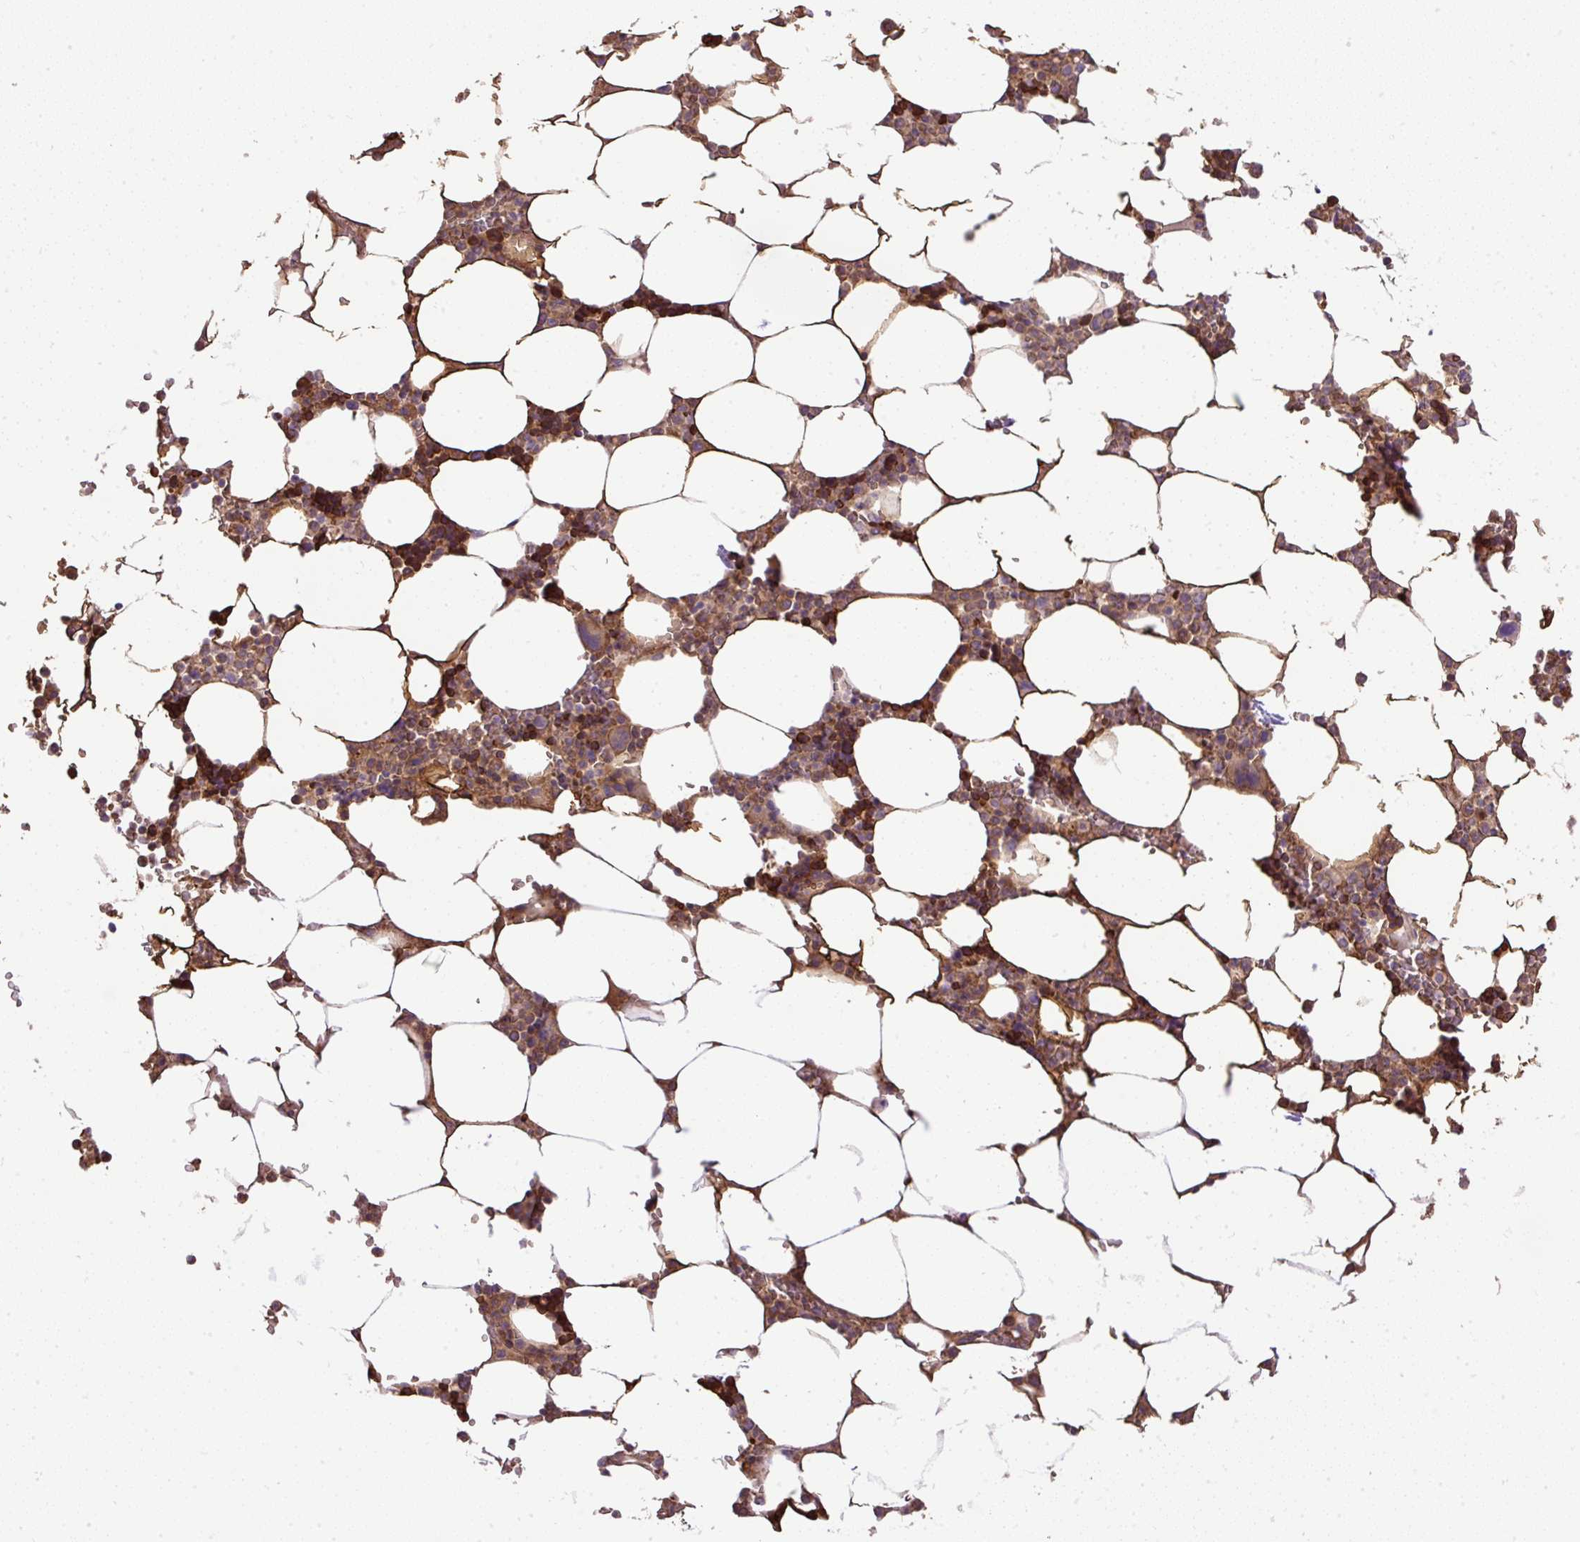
{"staining": {"intensity": "moderate", "quantity": ">75%", "location": "cytoplasmic/membranous"}, "tissue": "bone marrow", "cell_type": "Hematopoietic cells", "image_type": "normal", "snomed": [{"axis": "morphology", "description": "Normal tissue, NOS"}, {"axis": "topography", "description": "Bone marrow"}], "caption": "A histopathology image showing moderate cytoplasmic/membranous staining in about >75% of hematopoietic cells in normal bone marrow, as visualized by brown immunohistochemical staining.", "gene": "CXCL13", "patient": {"sex": "male", "age": 64}}